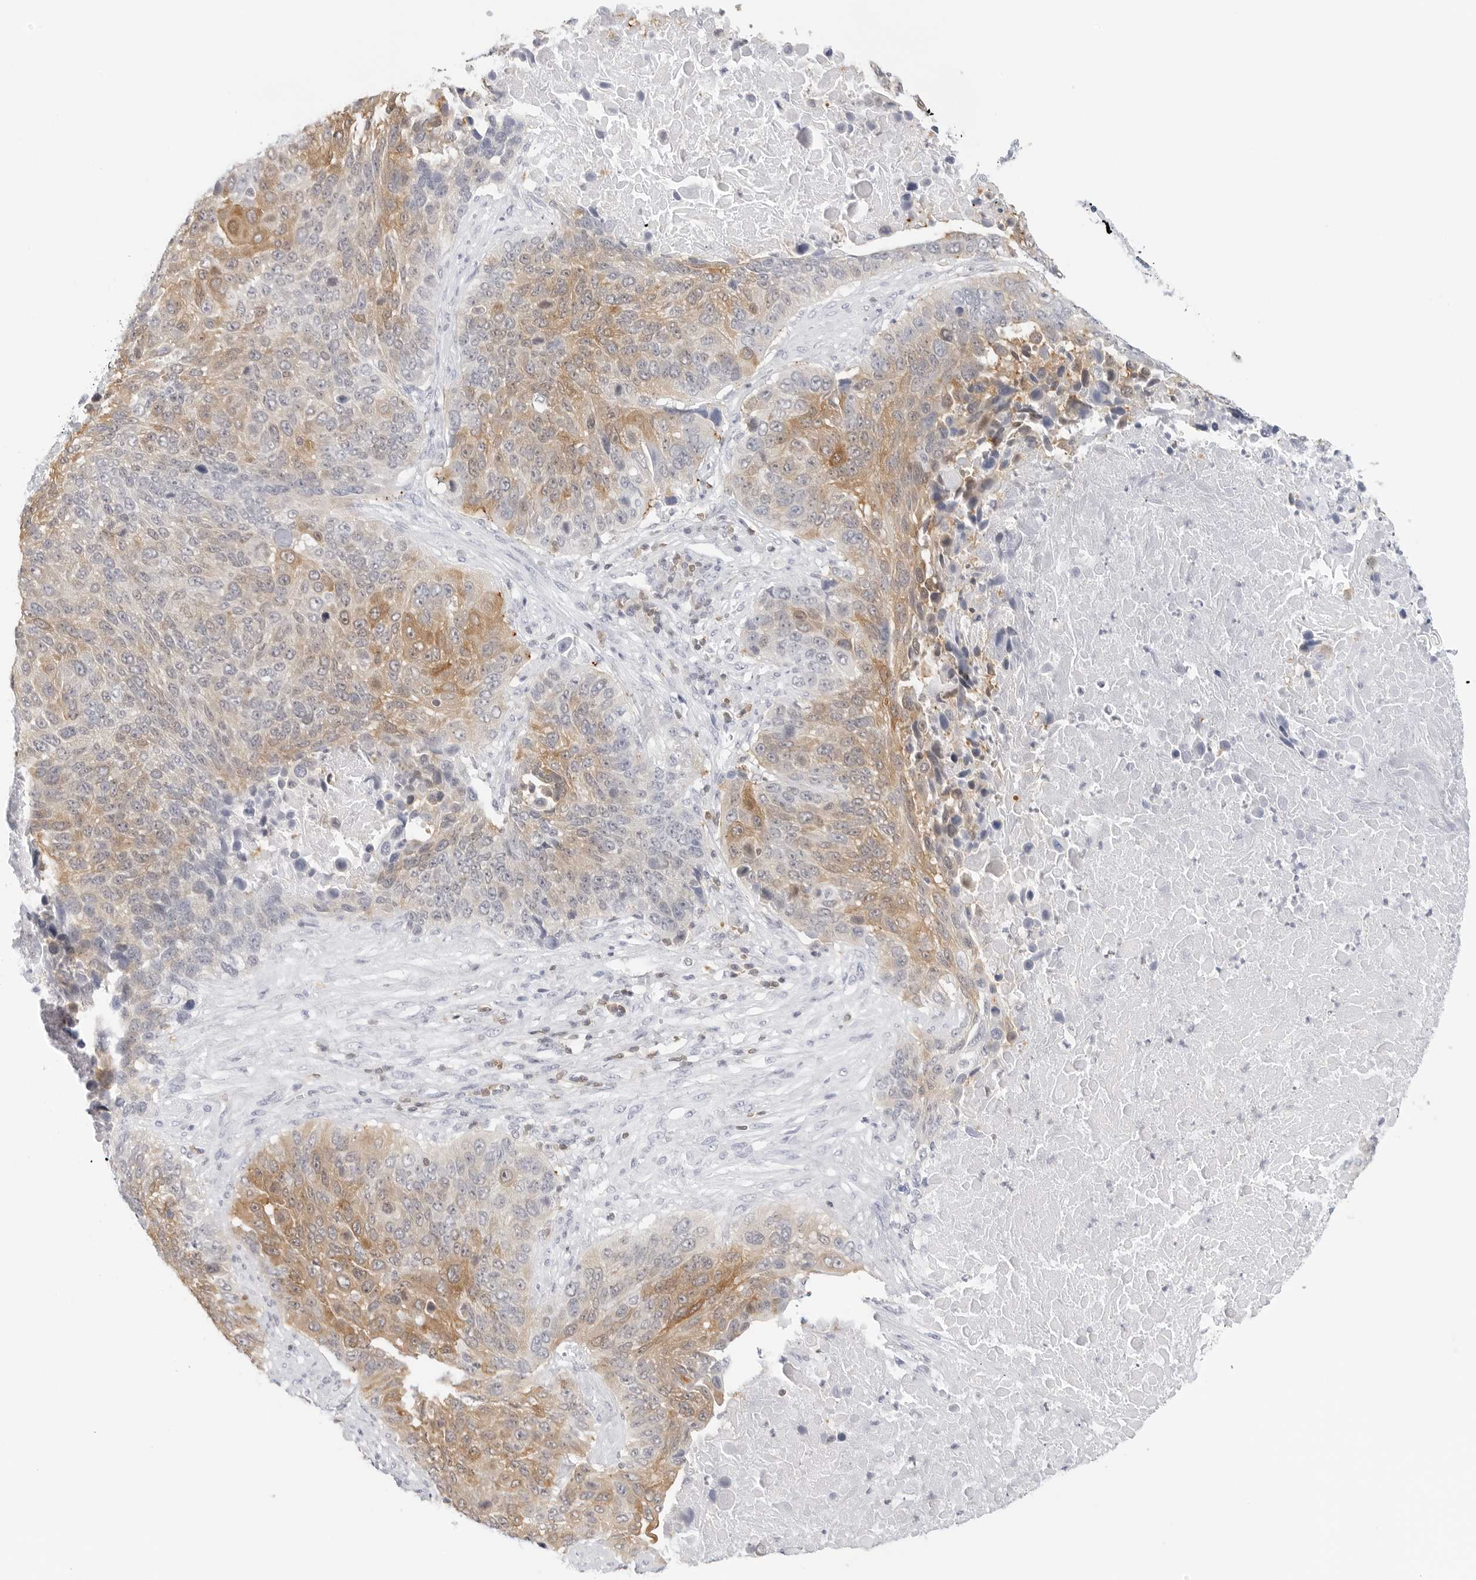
{"staining": {"intensity": "moderate", "quantity": "25%-75%", "location": "cytoplasmic/membranous"}, "tissue": "lung cancer", "cell_type": "Tumor cells", "image_type": "cancer", "snomed": [{"axis": "morphology", "description": "Squamous cell carcinoma, NOS"}, {"axis": "topography", "description": "Lung"}], "caption": "Immunohistochemistry photomicrograph of neoplastic tissue: human lung squamous cell carcinoma stained using immunohistochemistry shows medium levels of moderate protein expression localized specifically in the cytoplasmic/membranous of tumor cells, appearing as a cytoplasmic/membranous brown color.", "gene": "SLC9A3R1", "patient": {"sex": "male", "age": 66}}